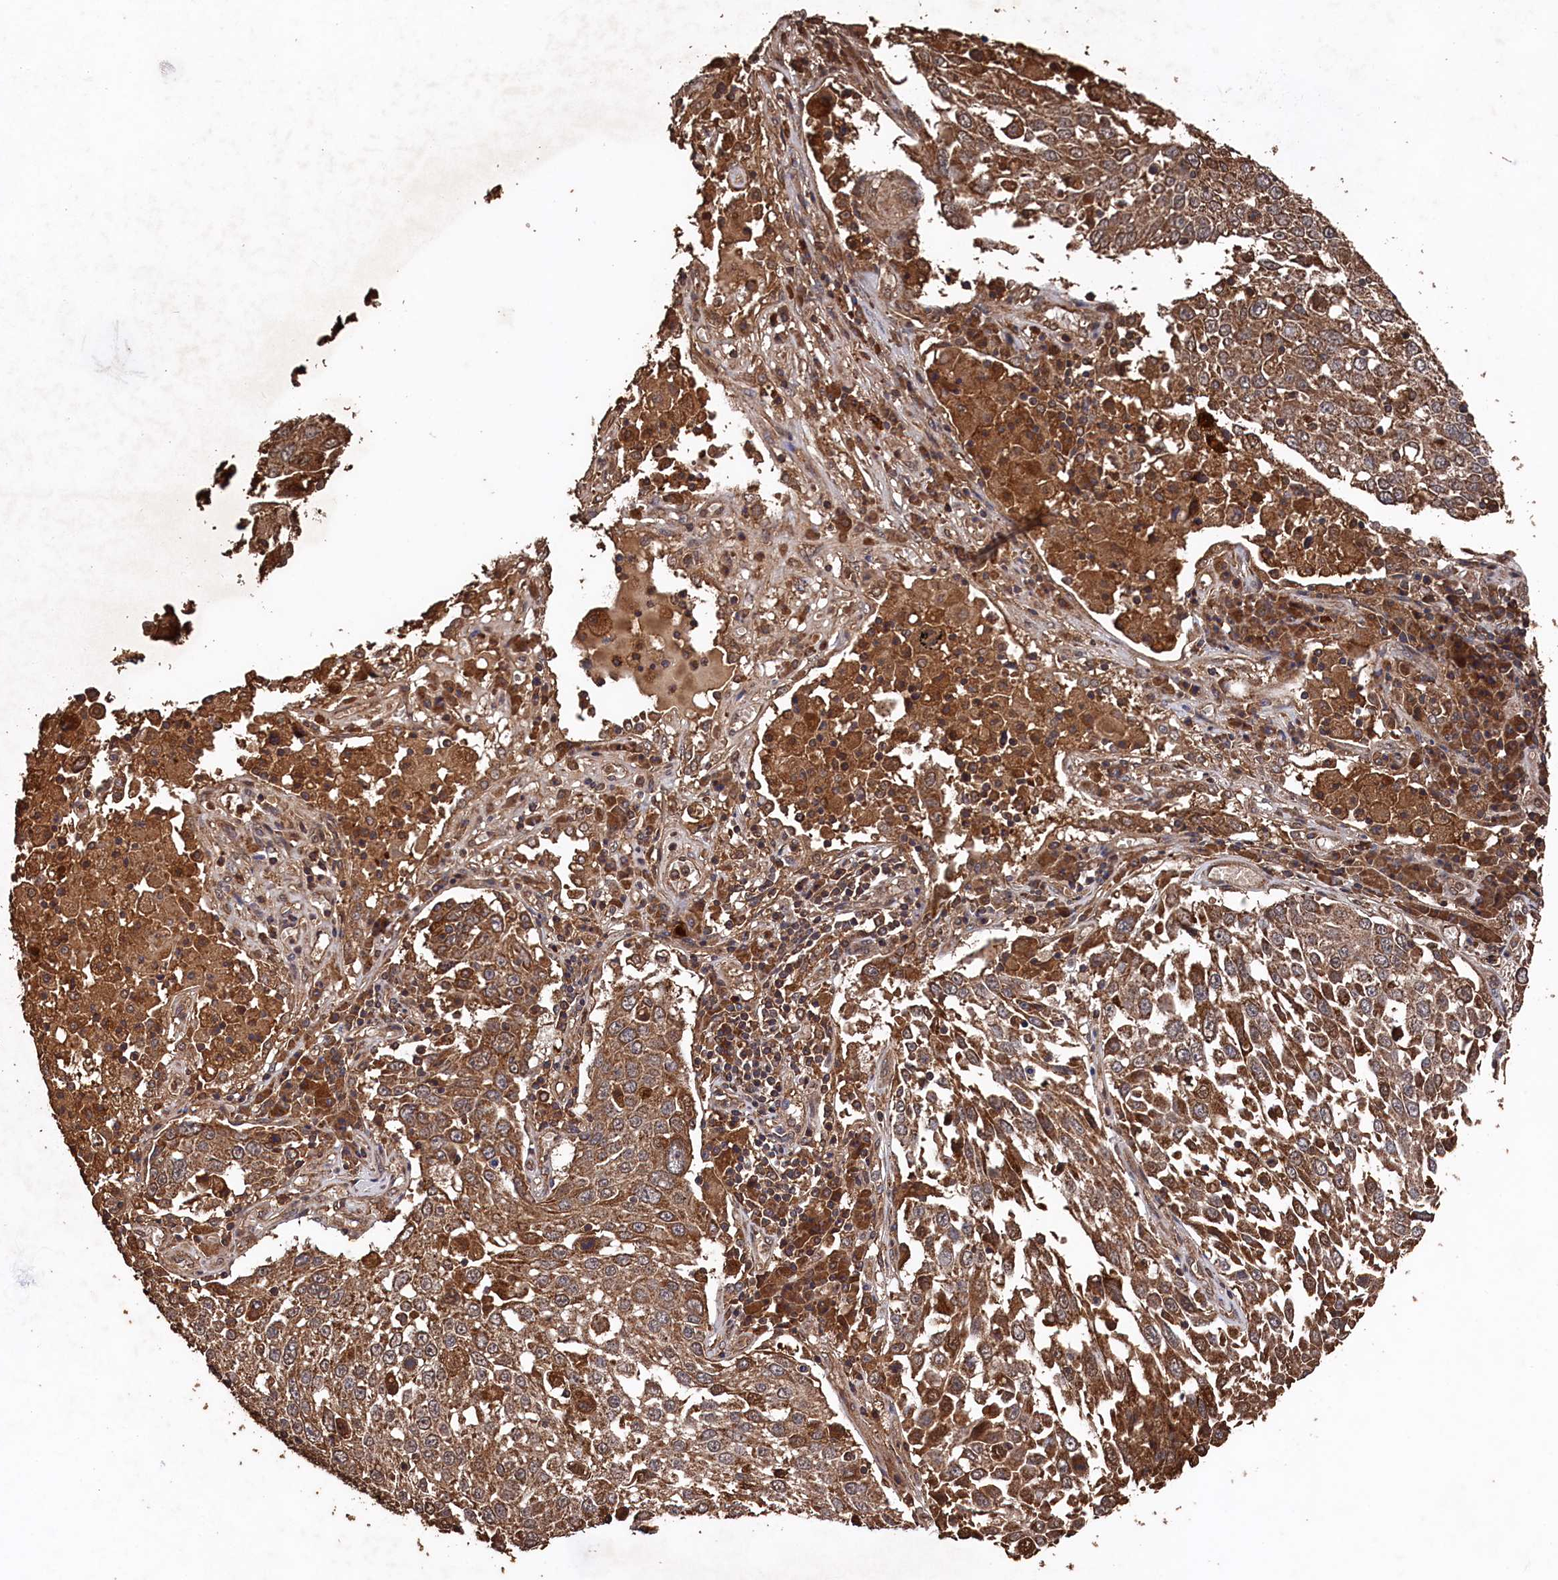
{"staining": {"intensity": "moderate", "quantity": ">75%", "location": "cytoplasmic/membranous"}, "tissue": "lung cancer", "cell_type": "Tumor cells", "image_type": "cancer", "snomed": [{"axis": "morphology", "description": "Squamous cell carcinoma, NOS"}, {"axis": "topography", "description": "Lung"}], "caption": "Squamous cell carcinoma (lung) stained with a brown dye displays moderate cytoplasmic/membranous positive expression in approximately >75% of tumor cells.", "gene": "SNX33", "patient": {"sex": "male", "age": 65}}